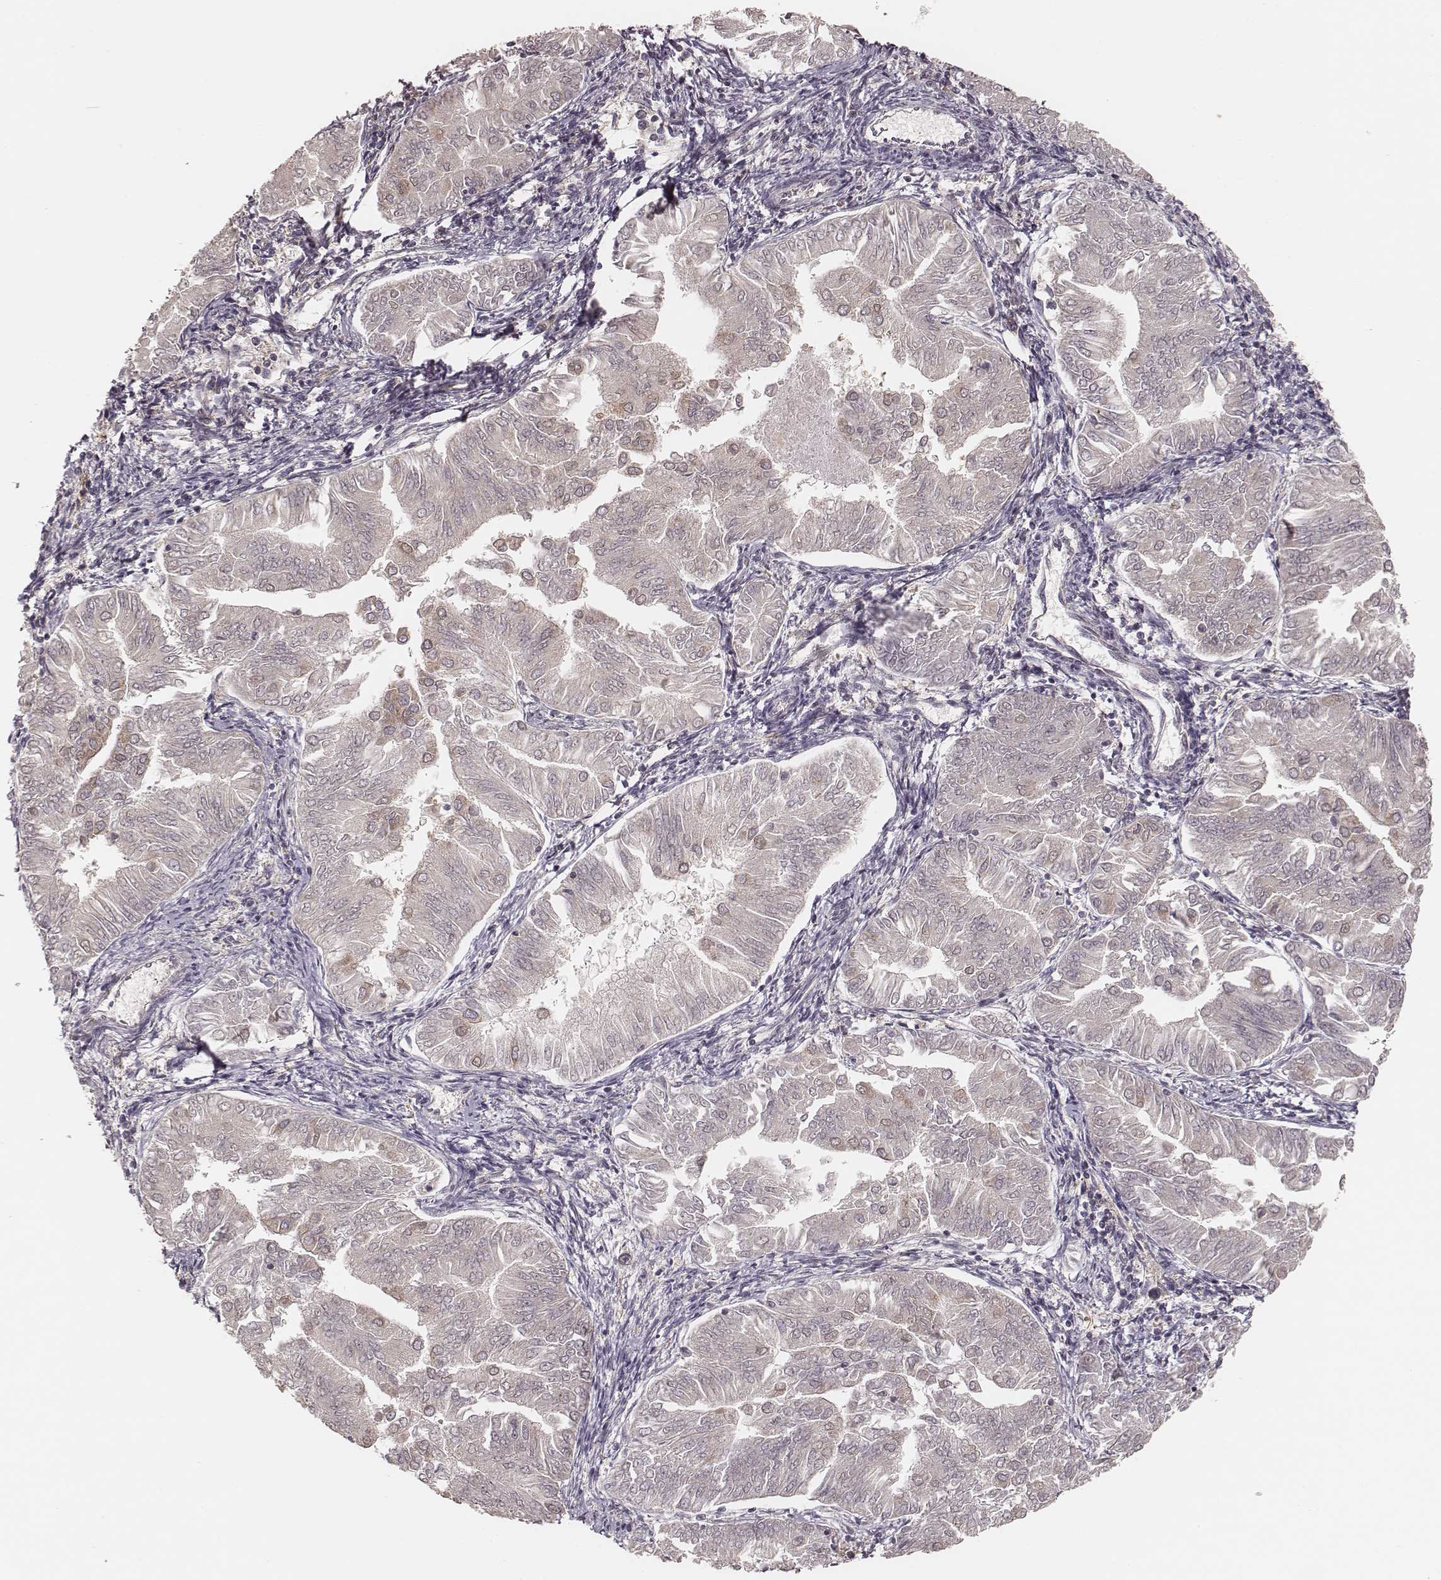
{"staining": {"intensity": "negative", "quantity": "none", "location": "none"}, "tissue": "endometrial cancer", "cell_type": "Tumor cells", "image_type": "cancer", "snomed": [{"axis": "morphology", "description": "Adenocarcinoma, NOS"}, {"axis": "topography", "description": "Endometrium"}], "caption": "This is an immunohistochemistry photomicrograph of endometrial cancer. There is no staining in tumor cells.", "gene": "CARS1", "patient": {"sex": "female", "age": 53}}